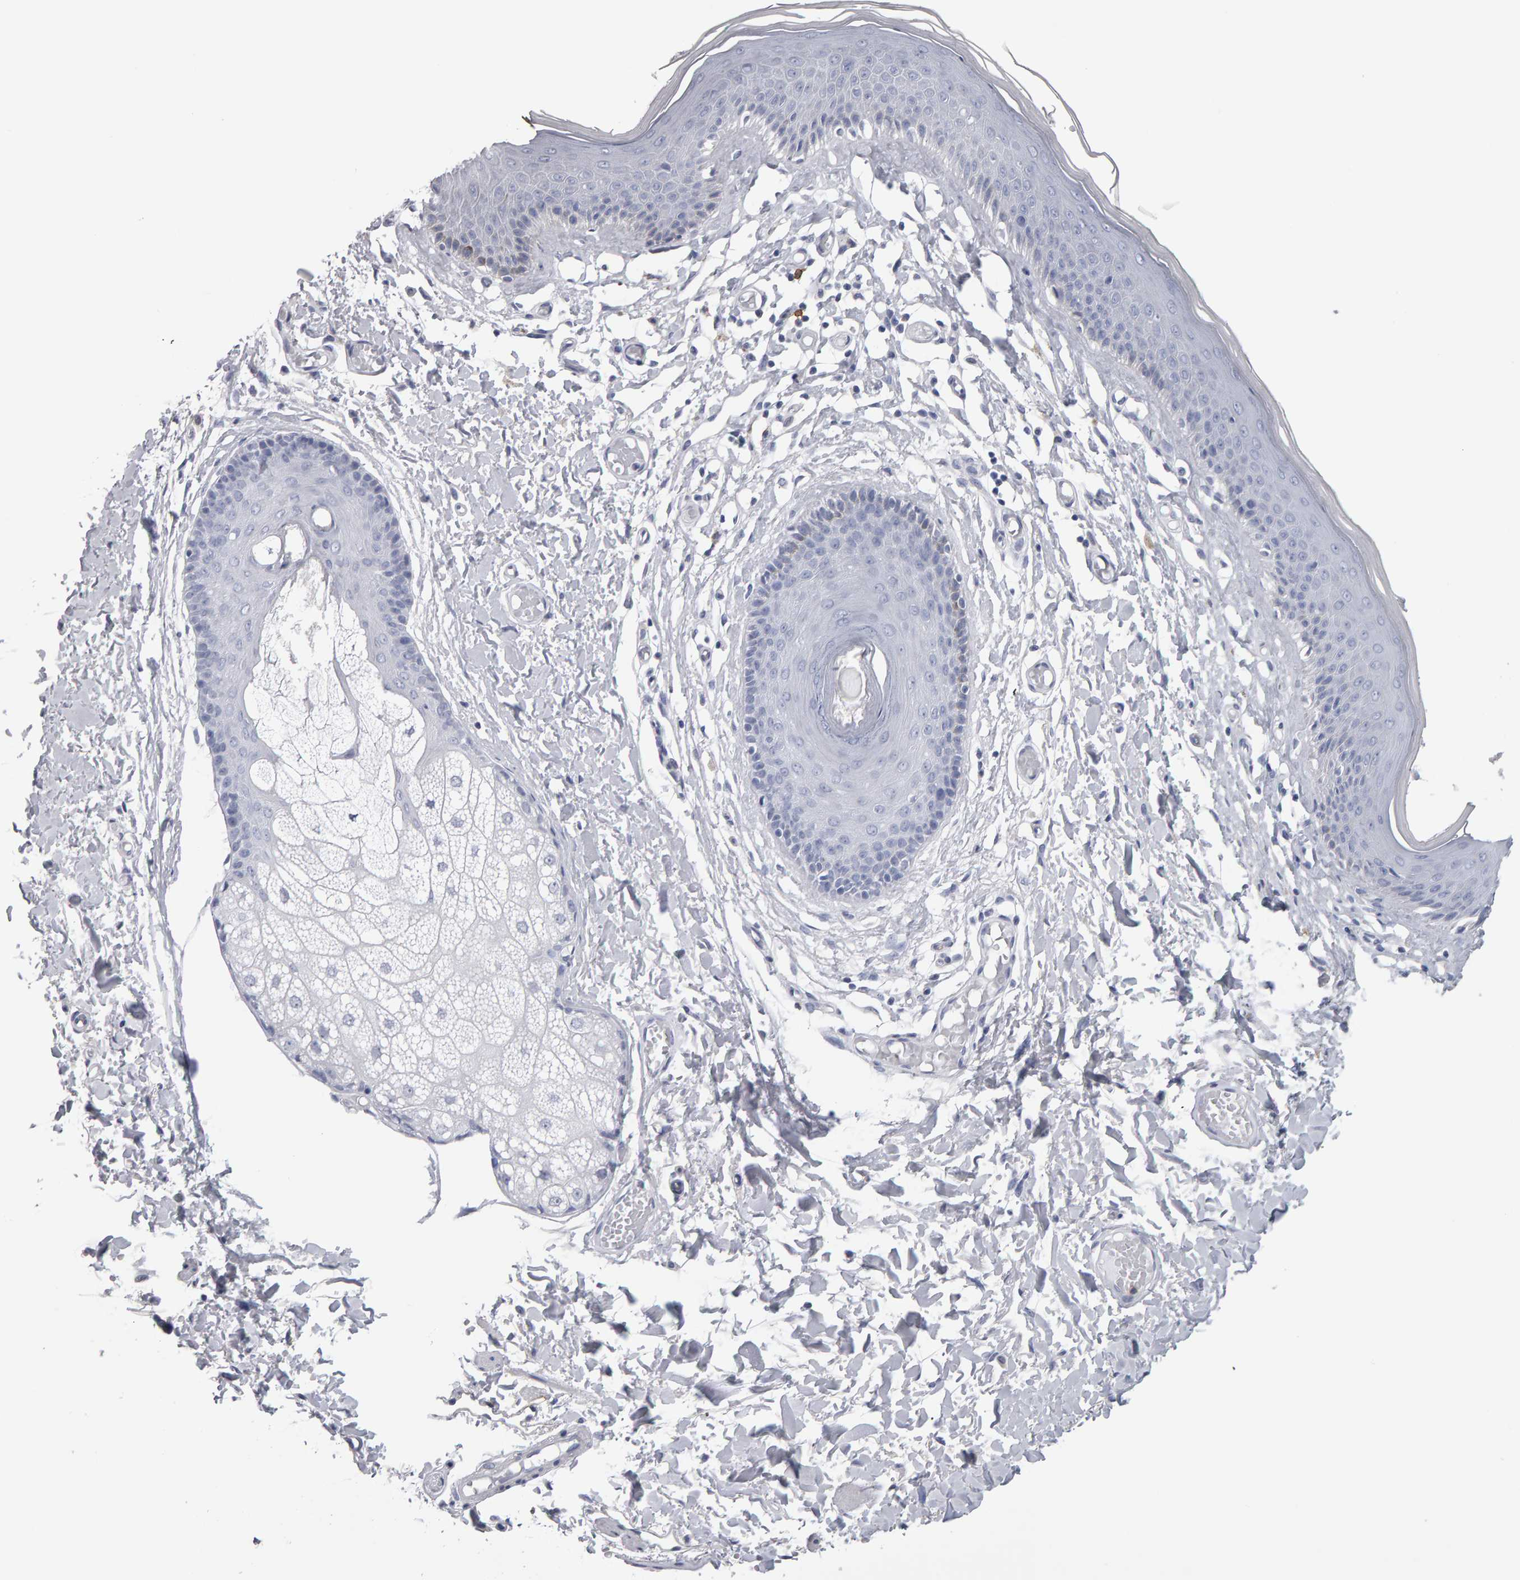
{"staining": {"intensity": "weak", "quantity": "<25%", "location": "cytoplasmic/membranous"}, "tissue": "skin", "cell_type": "Epidermal cells", "image_type": "normal", "snomed": [{"axis": "morphology", "description": "Normal tissue, NOS"}, {"axis": "topography", "description": "Vulva"}], "caption": "Human skin stained for a protein using IHC displays no expression in epidermal cells.", "gene": "CD38", "patient": {"sex": "female", "age": 73}}